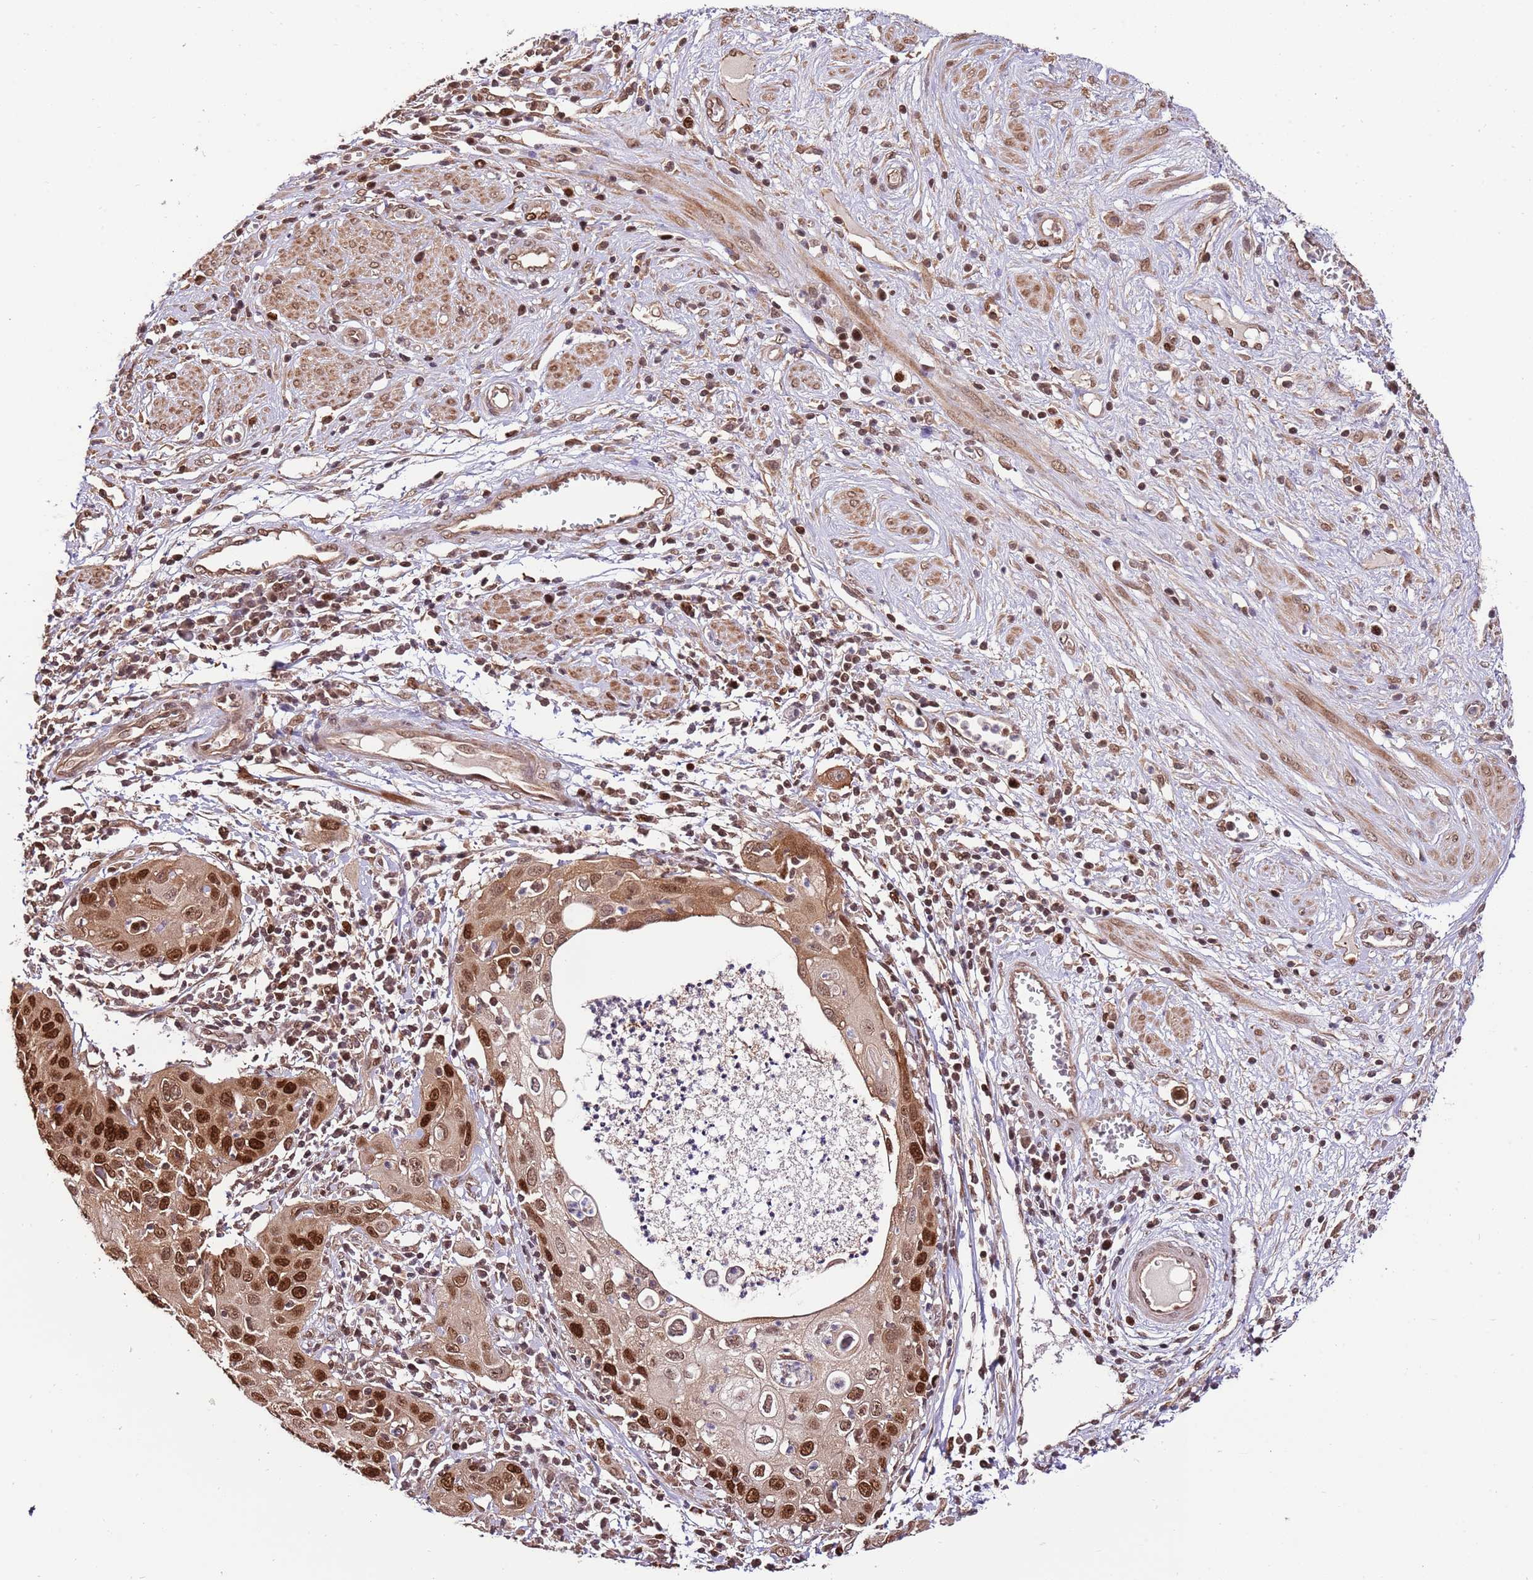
{"staining": {"intensity": "strong", "quantity": ">75%", "location": "cytoplasmic/membranous,nuclear"}, "tissue": "cervical cancer", "cell_type": "Tumor cells", "image_type": "cancer", "snomed": [{"axis": "morphology", "description": "Squamous cell carcinoma, NOS"}, {"axis": "topography", "description": "Cervix"}], "caption": "Squamous cell carcinoma (cervical) tissue demonstrates strong cytoplasmic/membranous and nuclear expression in about >75% of tumor cells", "gene": "RIF1", "patient": {"sex": "female", "age": 36}}